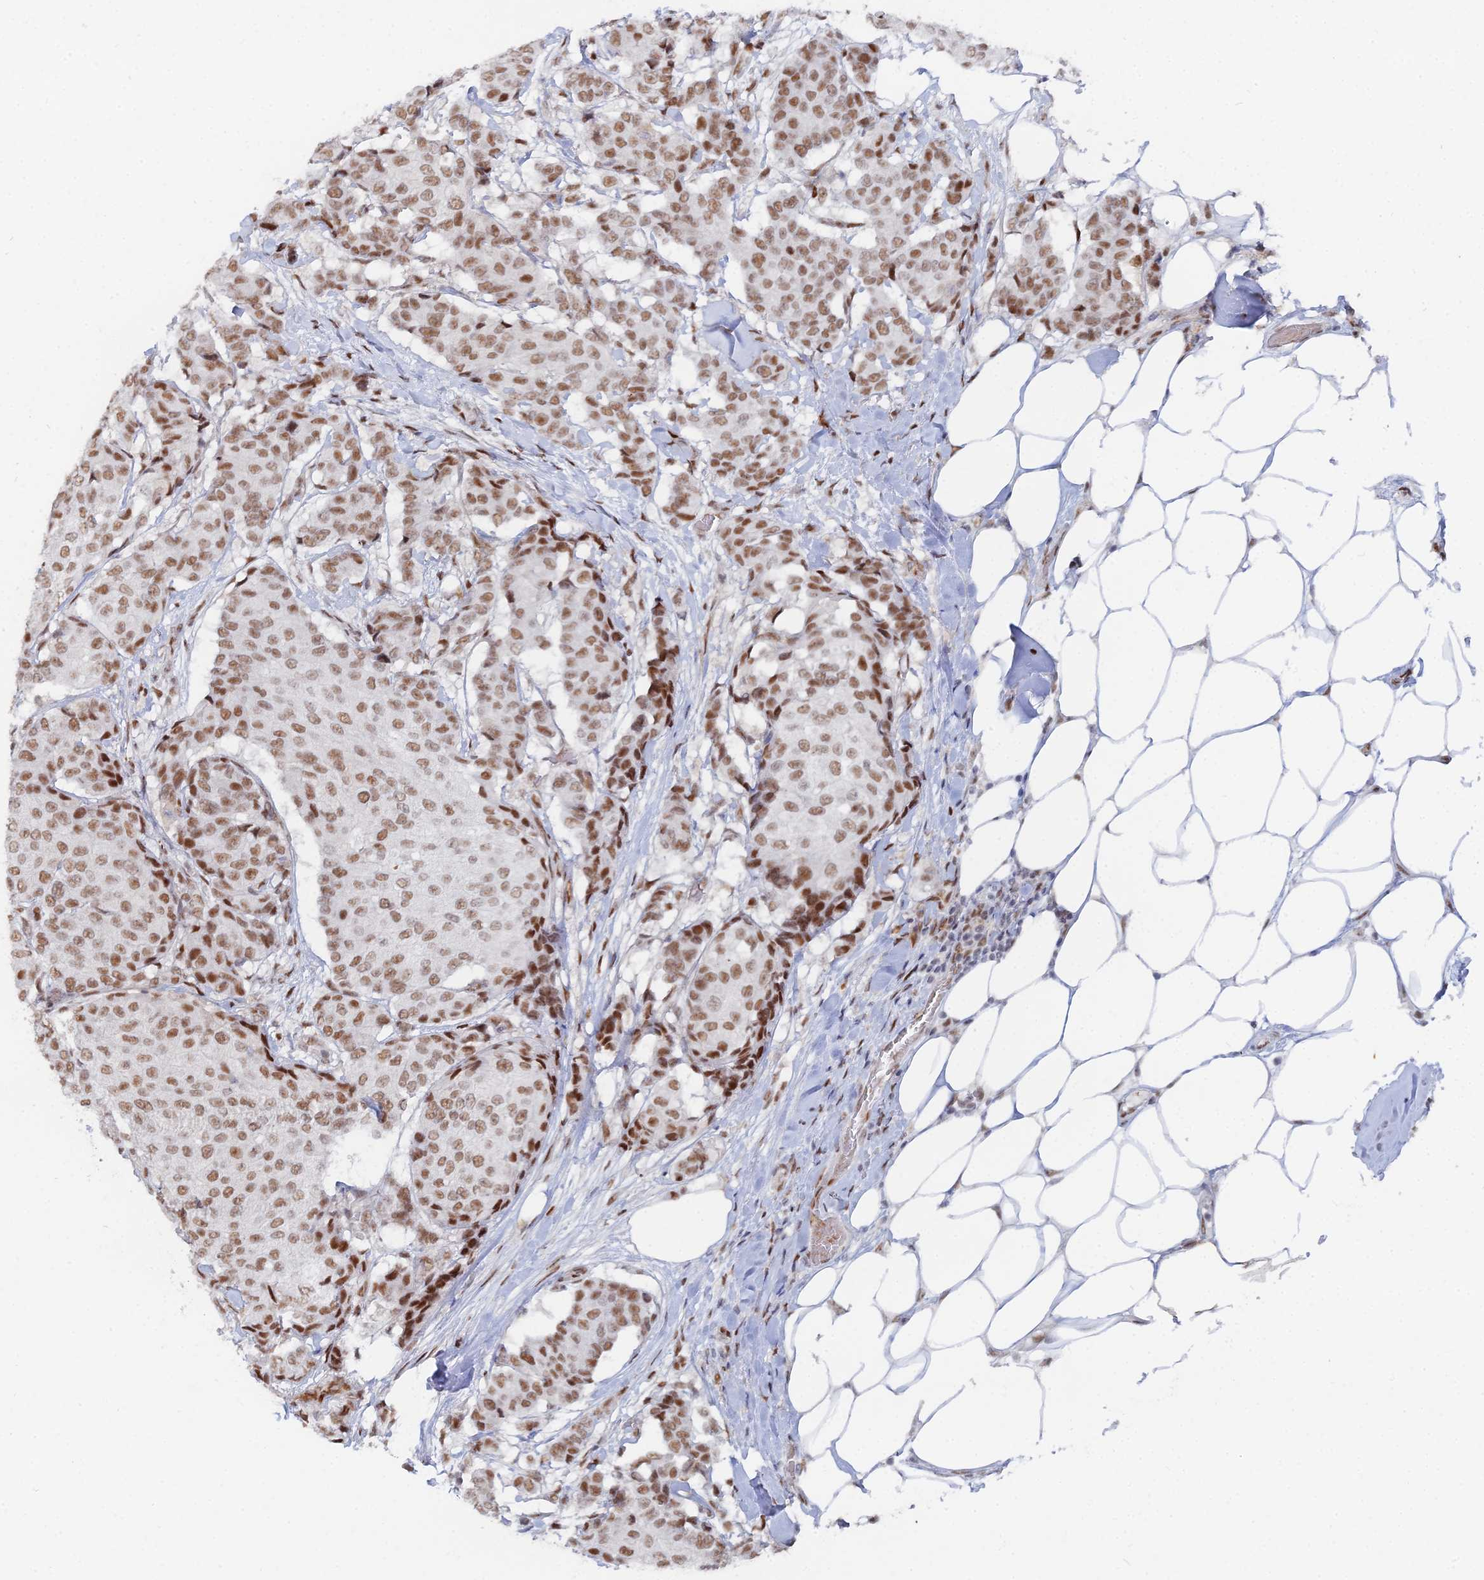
{"staining": {"intensity": "moderate", "quantity": ">75%", "location": "nuclear"}, "tissue": "breast cancer", "cell_type": "Tumor cells", "image_type": "cancer", "snomed": [{"axis": "morphology", "description": "Duct carcinoma"}, {"axis": "topography", "description": "Breast"}], "caption": "An immunohistochemistry (IHC) photomicrograph of tumor tissue is shown. Protein staining in brown labels moderate nuclear positivity in breast cancer (intraductal carcinoma) within tumor cells. (DAB (3,3'-diaminobenzidine) IHC with brightfield microscopy, high magnification).", "gene": "GSC2", "patient": {"sex": "female", "age": 75}}